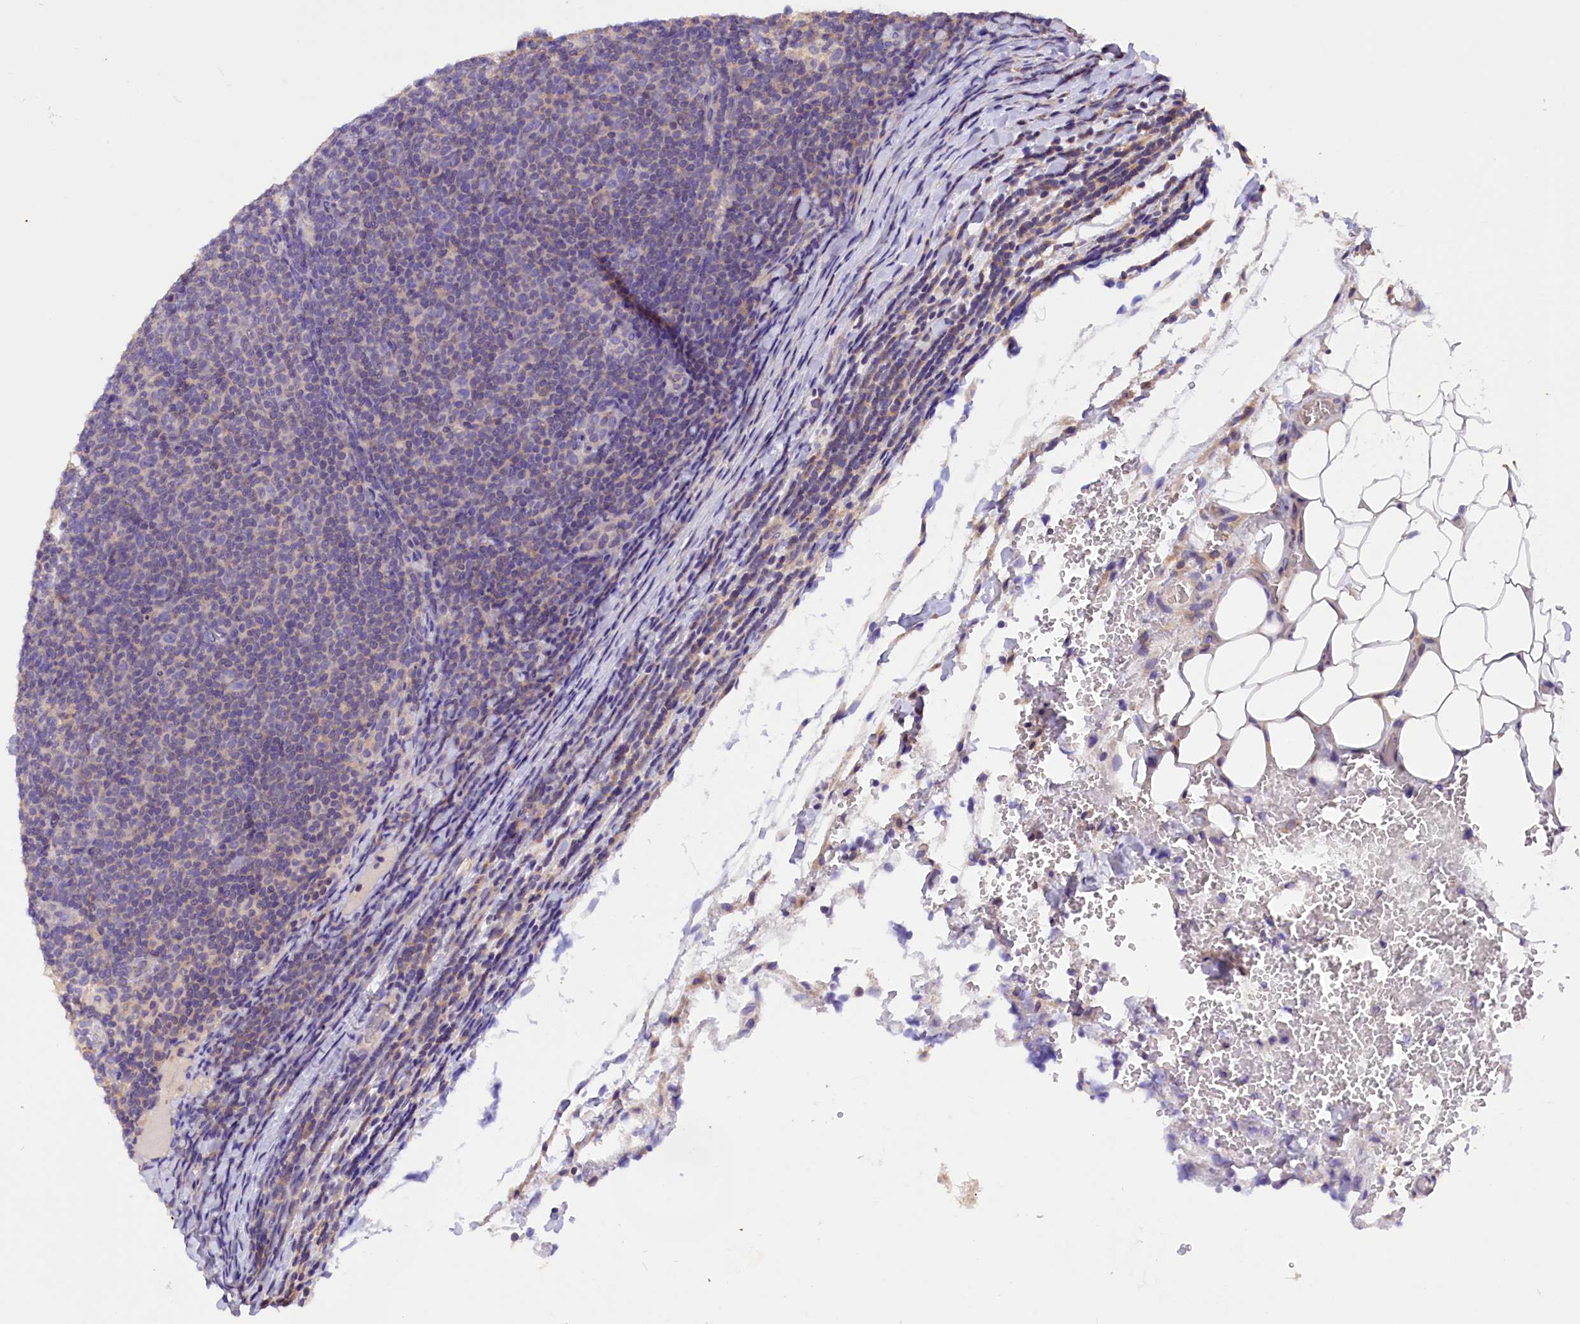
{"staining": {"intensity": "negative", "quantity": "none", "location": "none"}, "tissue": "lymphoma", "cell_type": "Tumor cells", "image_type": "cancer", "snomed": [{"axis": "morphology", "description": "Malignant lymphoma, non-Hodgkin's type, Low grade"}, {"axis": "topography", "description": "Lymph node"}], "caption": "Protein analysis of low-grade malignant lymphoma, non-Hodgkin's type shows no significant expression in tumor cells.", "gene": "AP3B2", "patient": {"sex": "male", "age": 66}}